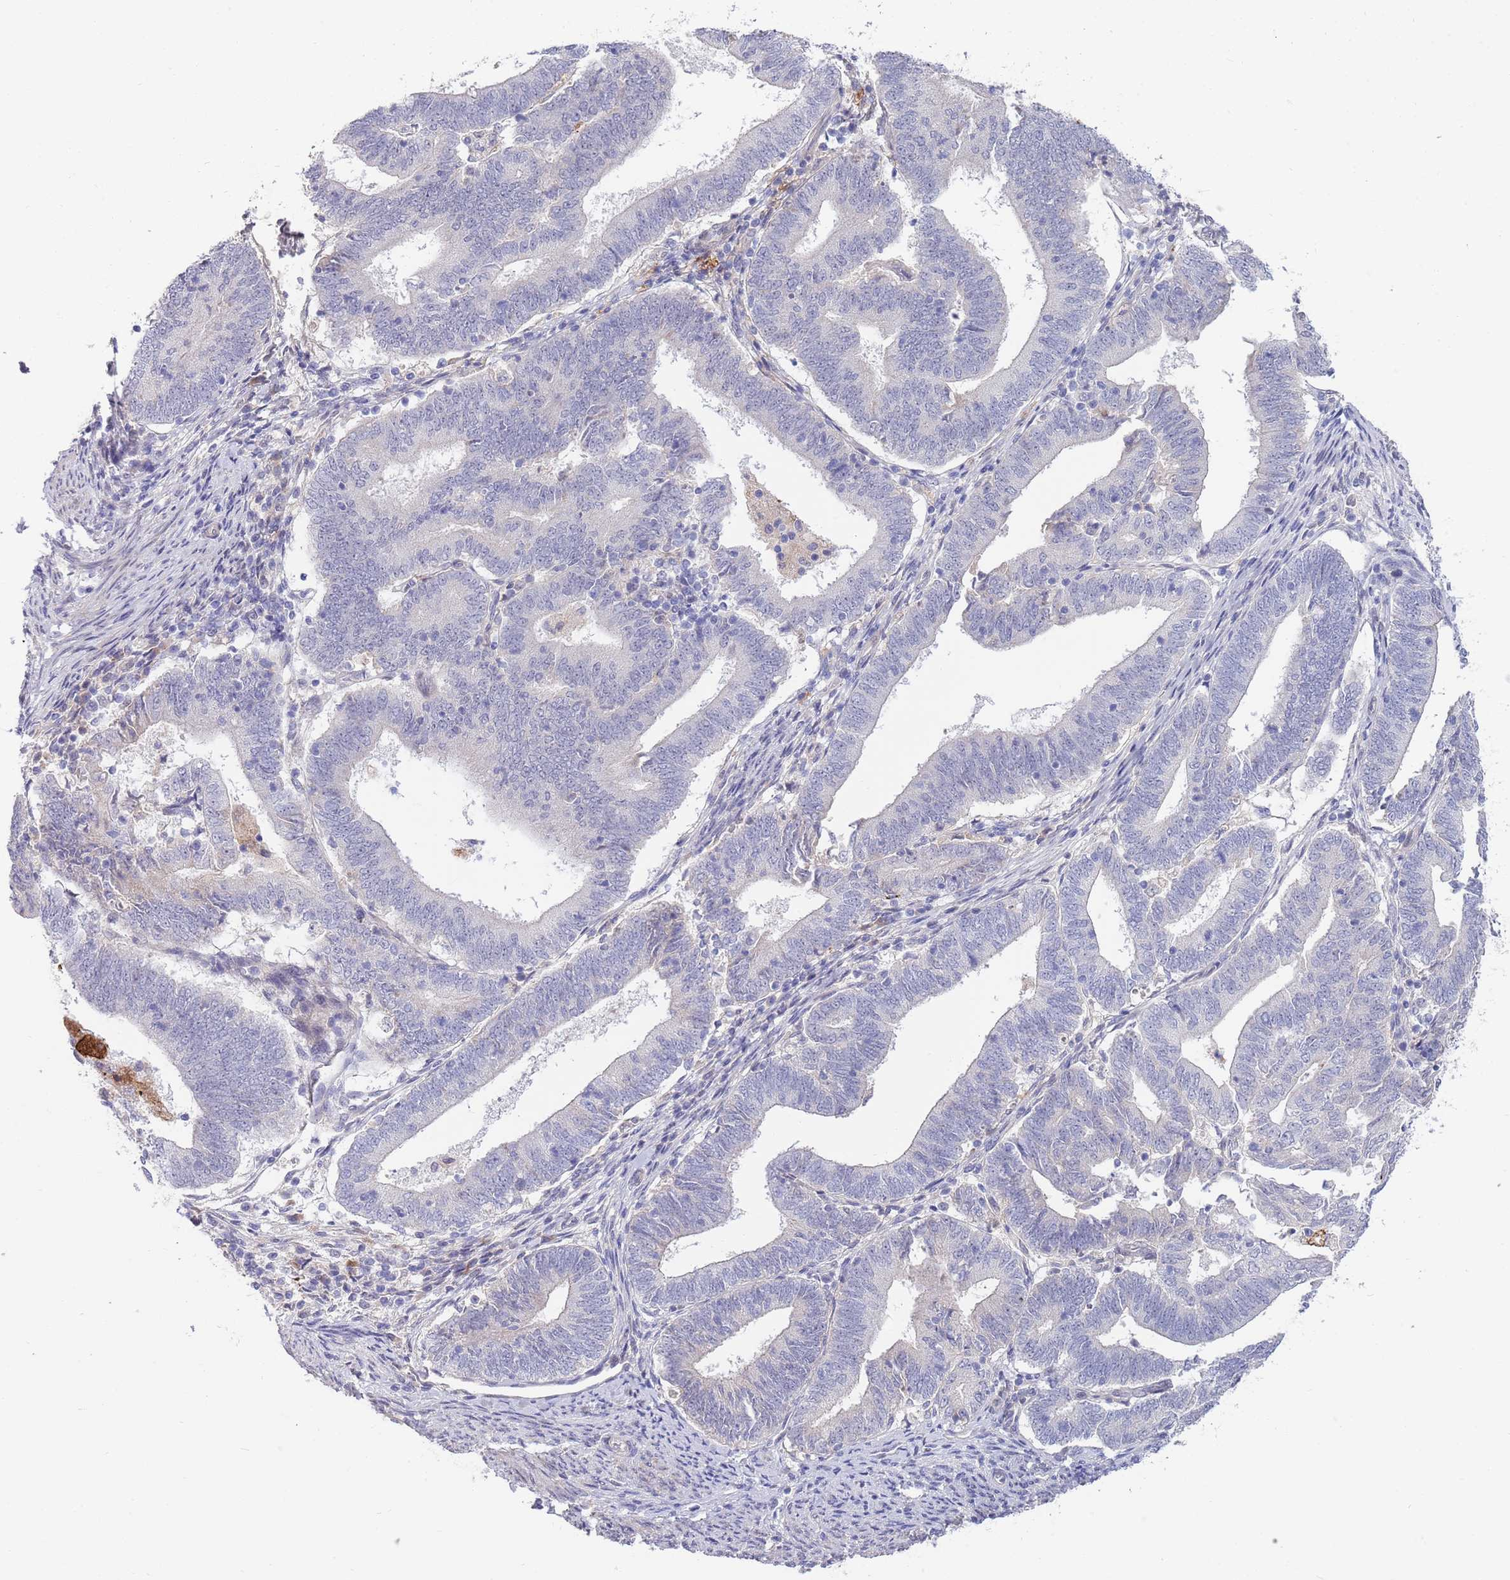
{"staining": {"intensity": "negative", "quantity": "none", "location": "none"}, "tissue": "endometrial cancer", "cell_type": "Tumor cells", "image_type": "cancer", "snomed": [{"axis": "morphology", "description": "Adenocarcinoma, NOS"}, {"axis": "topography", "description": "Endometrium"}], "caption": "A photomicrograph of human adenocarcinoma (endometrial) is negative for staining in tumor cells.", "gene": "NLRP6", "patient": {"sex": "female", "age": 70}}